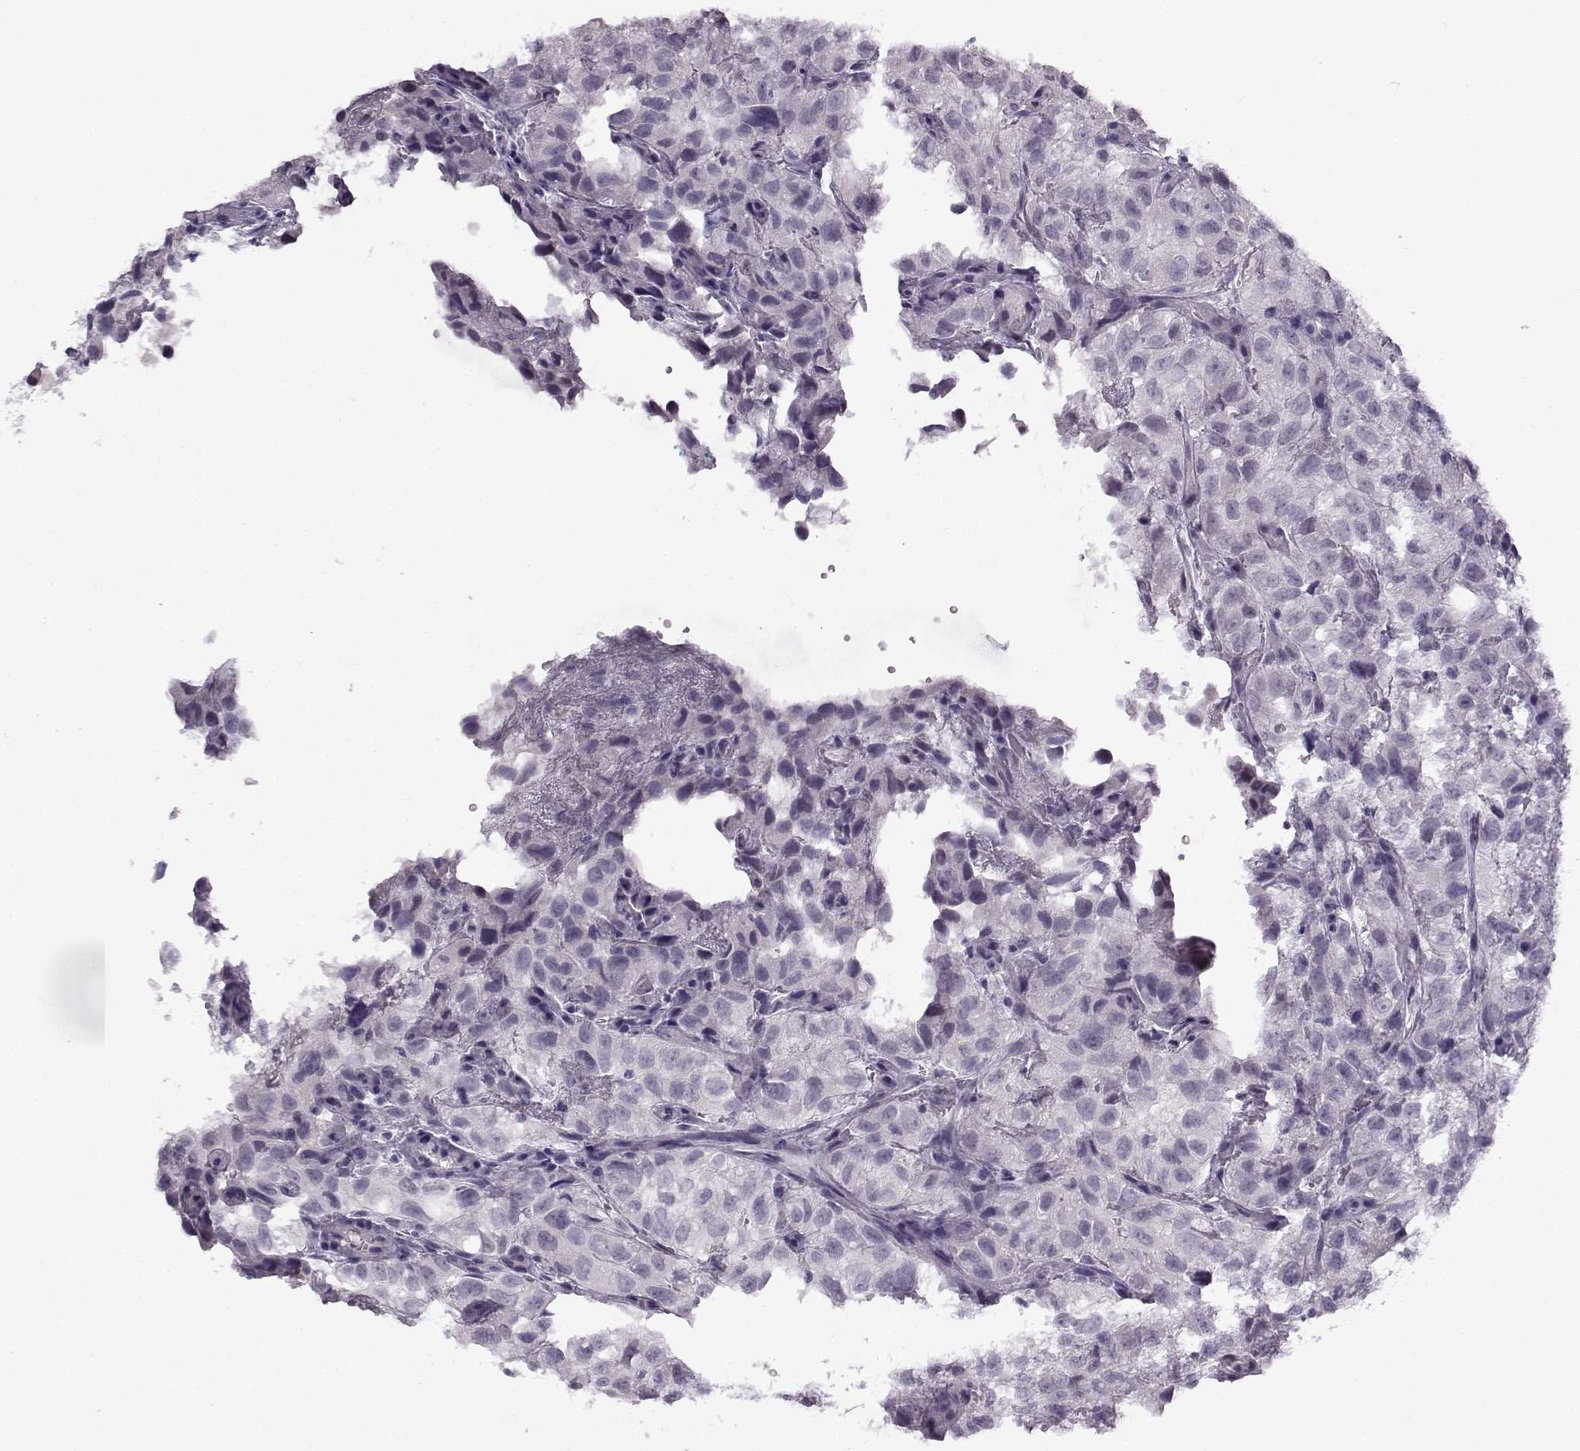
{"staining": {"intensity": "negative", "quantity": "none", "location": "none"}, "tissue": "renal cancer", "cell_type": "Tumor cells", "image_type": "cancer", "snomed": [{"axis": "morphology", "description": "Adenocarcinoma, NOS"}, {"axis": "topography", "description": "Kidney"}], "caption": "Immunohistochemistry of renal cancer demonstrates no expression in tumor cells. (Stains: DAB (3,3'-diaminobenzidine) IHC with hematoxylin counter stain, Microscopy: brightfield microscopy at high magnification).", "gene": "TEX55", "patient": {"sex": "male", "age": 64}}